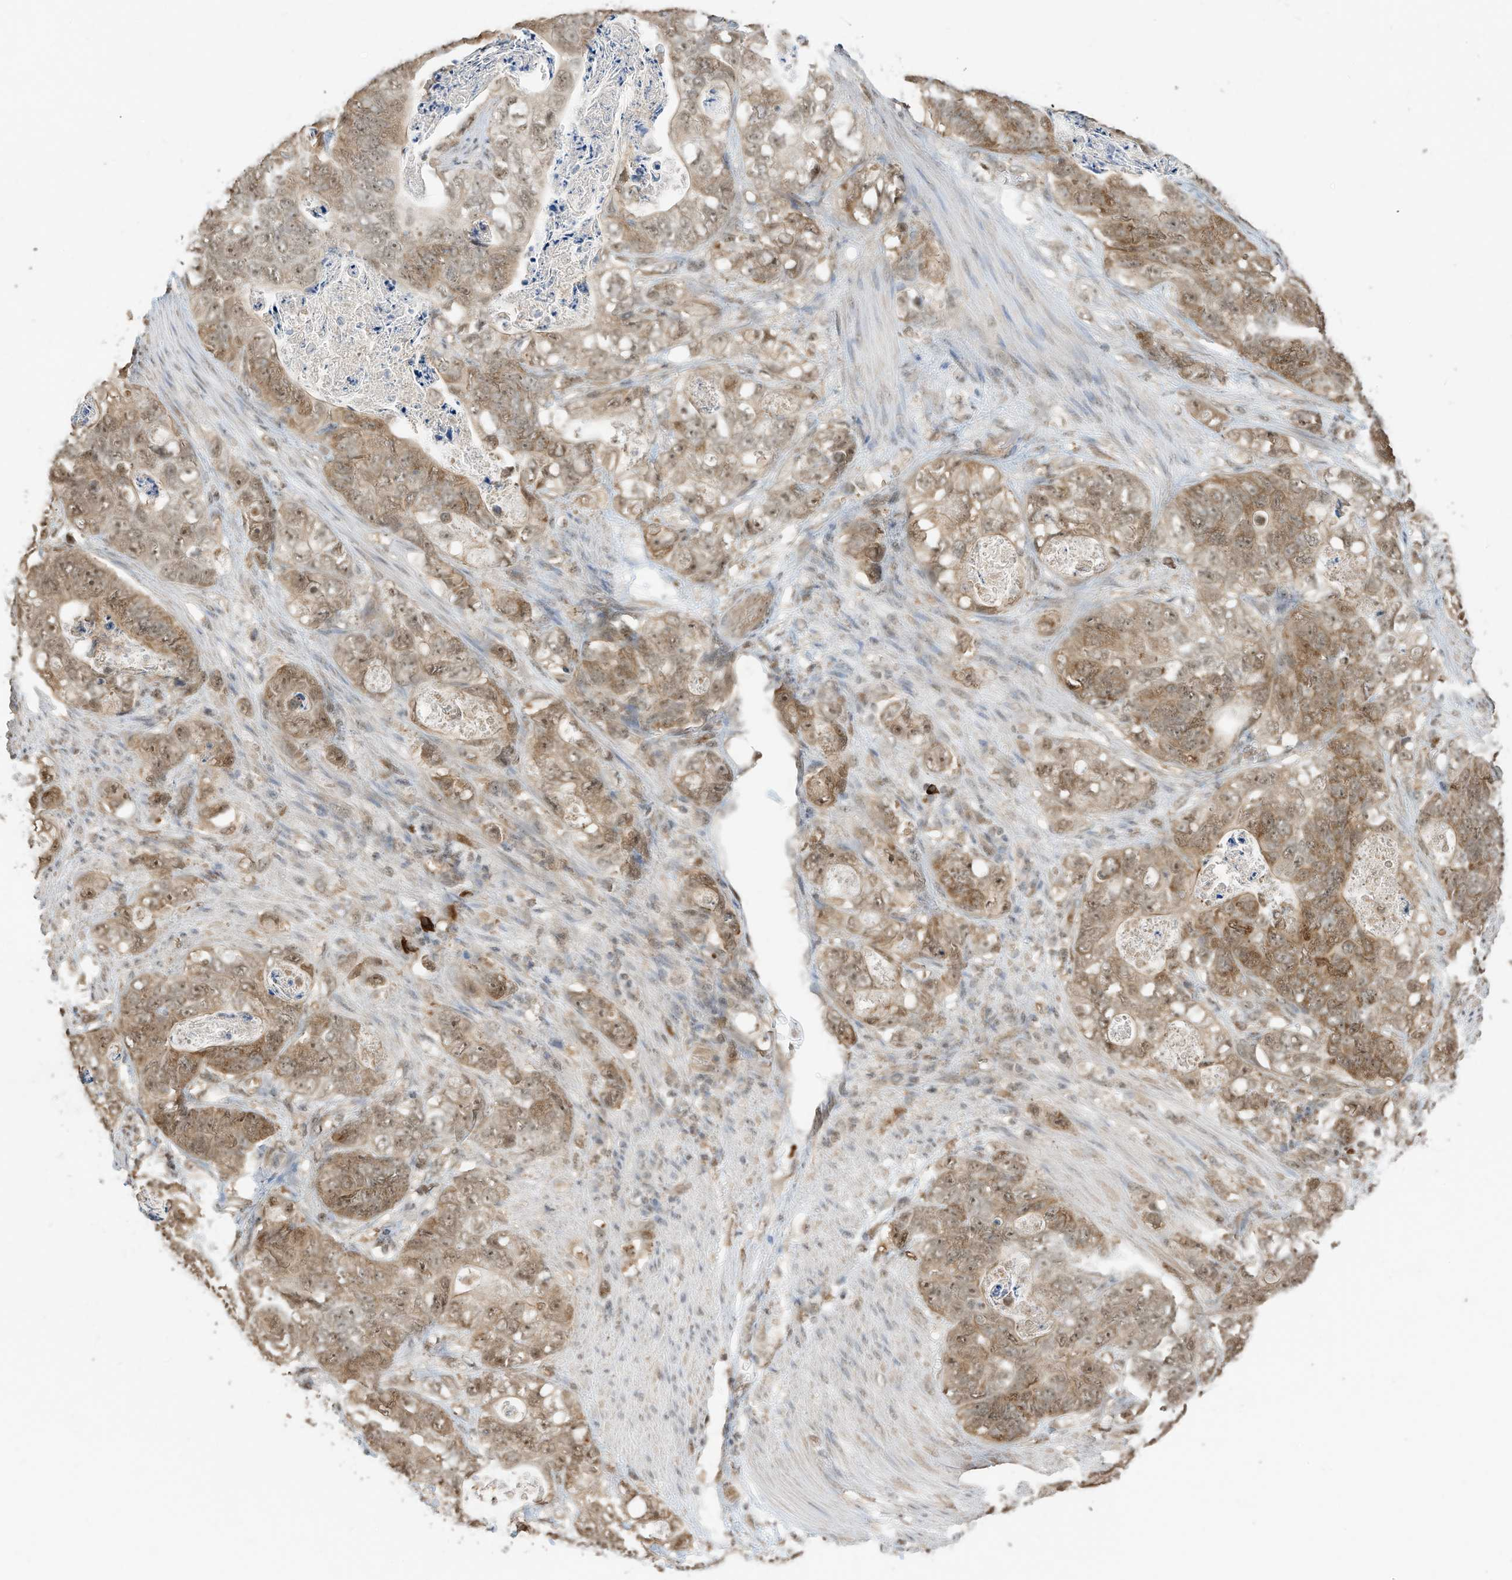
{"staining": {"intensity": "moderate", "quantity": ">75%", "location": "cytoplasmic/membranous,nuclear"}, "tissue": "stomach cancer", "cell_type": "Tumor cells", "image_type": "cancer", "snomed": [{"axis": "morphology", "description": "Normal tissue, NOS"}, {"axis": "morphology", "description": "Adenocarcinoma, NOS"}, {"axis": "topography", "description": "Stomach"}], "caption": "The image demonstrates staining of stomach cancer (adenocarcinoma), revealing moderate cytoplasmic/membranous and nuclear protein staining (brown color) within tumor cells.", "gene": "ZNF195", "patient": {"sex": "female", "age": 89}}